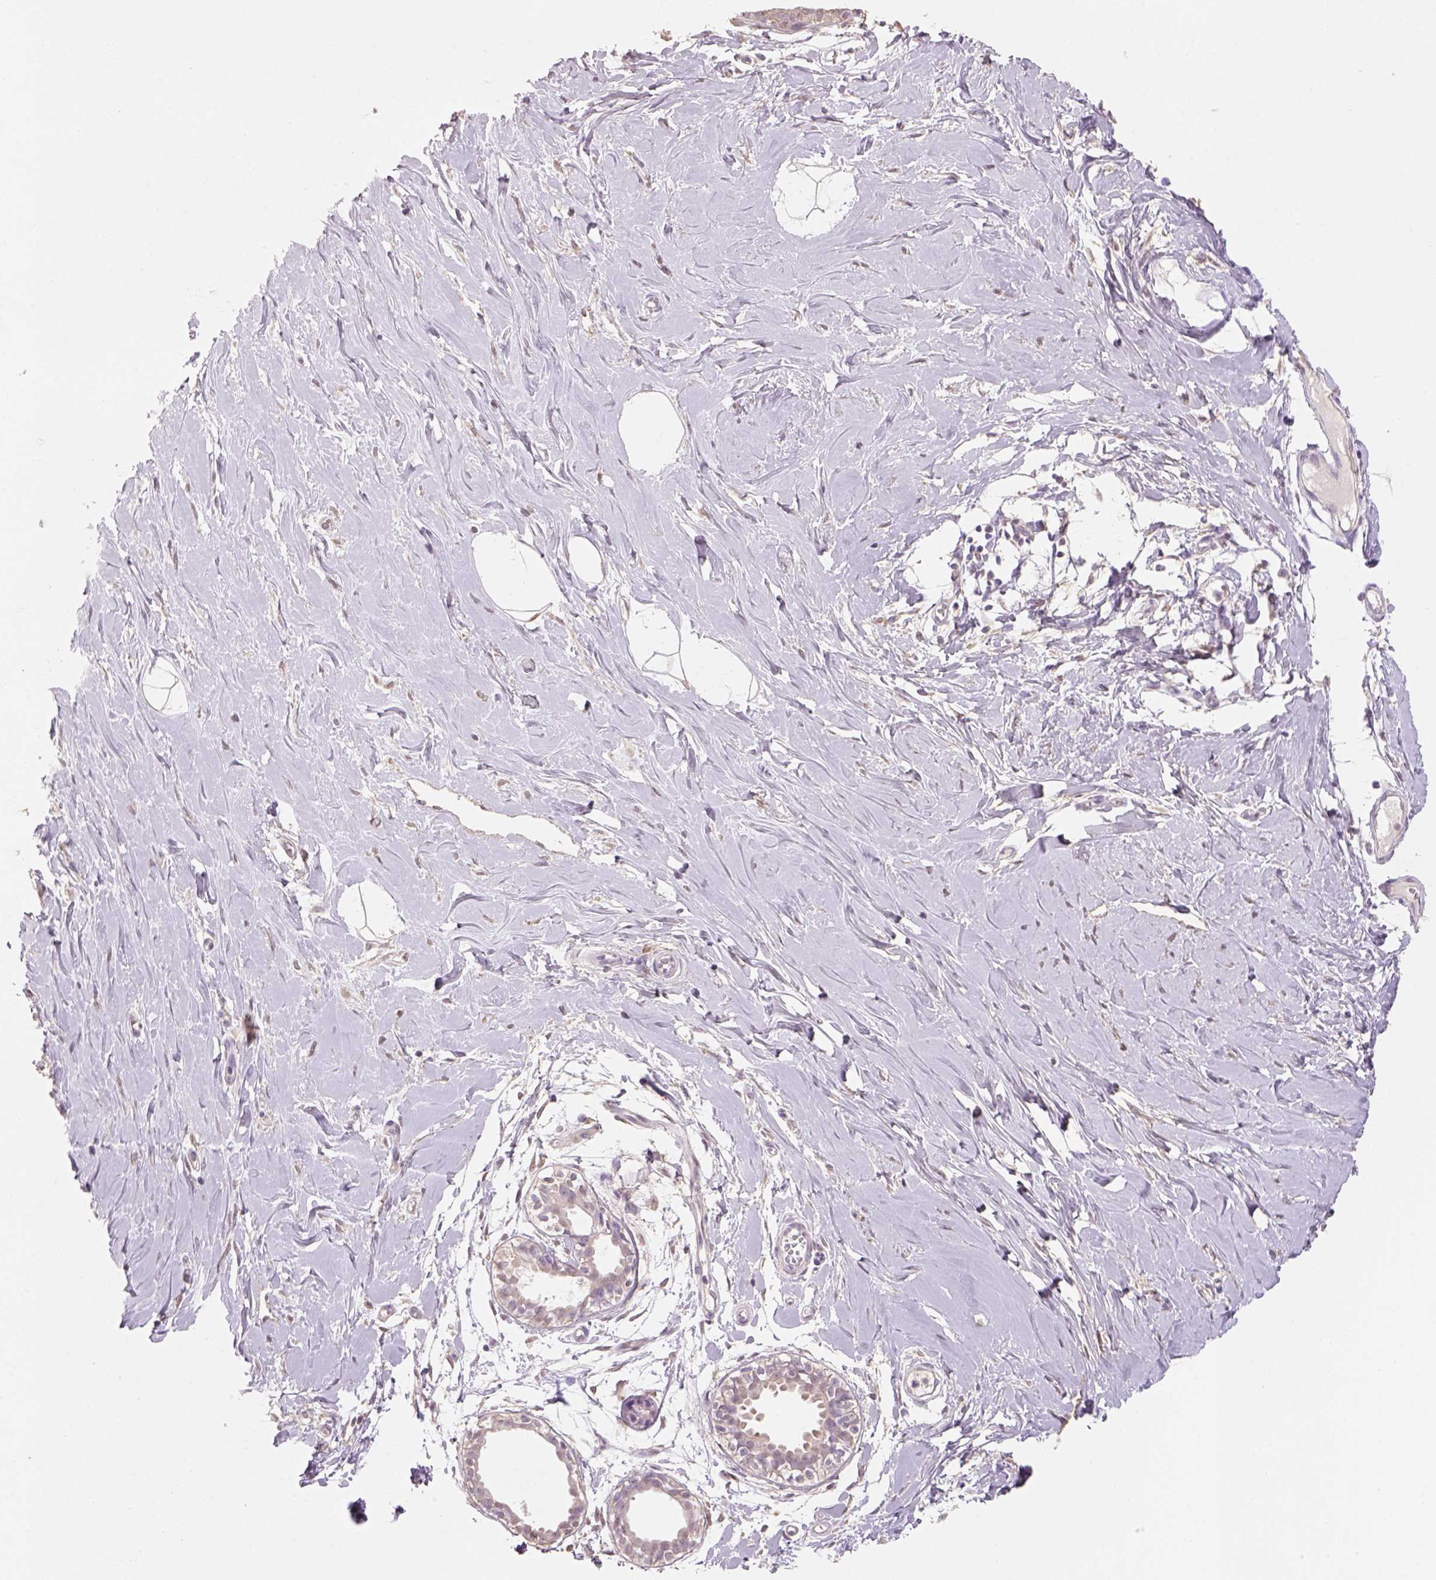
{"staining": {"intensity": "negative", "quantity": "none", "location": "none"}, "tissue": "breast", "cell_type": "Adipocytes", "image_type": "normal", "snomed": [{"axis": "morphology", "description": "Normal tissue, NOS"}, {"axis": "topography", "description": "Breast"}], "caption": "Adipocytes are negative for brown protein staining in unremarkable breast. (DAB immunohistochemistry (IHC) with hematoxylin counter stain).", "gene": "AP2B1", "patient": {"sex": "female", "age": 49}}